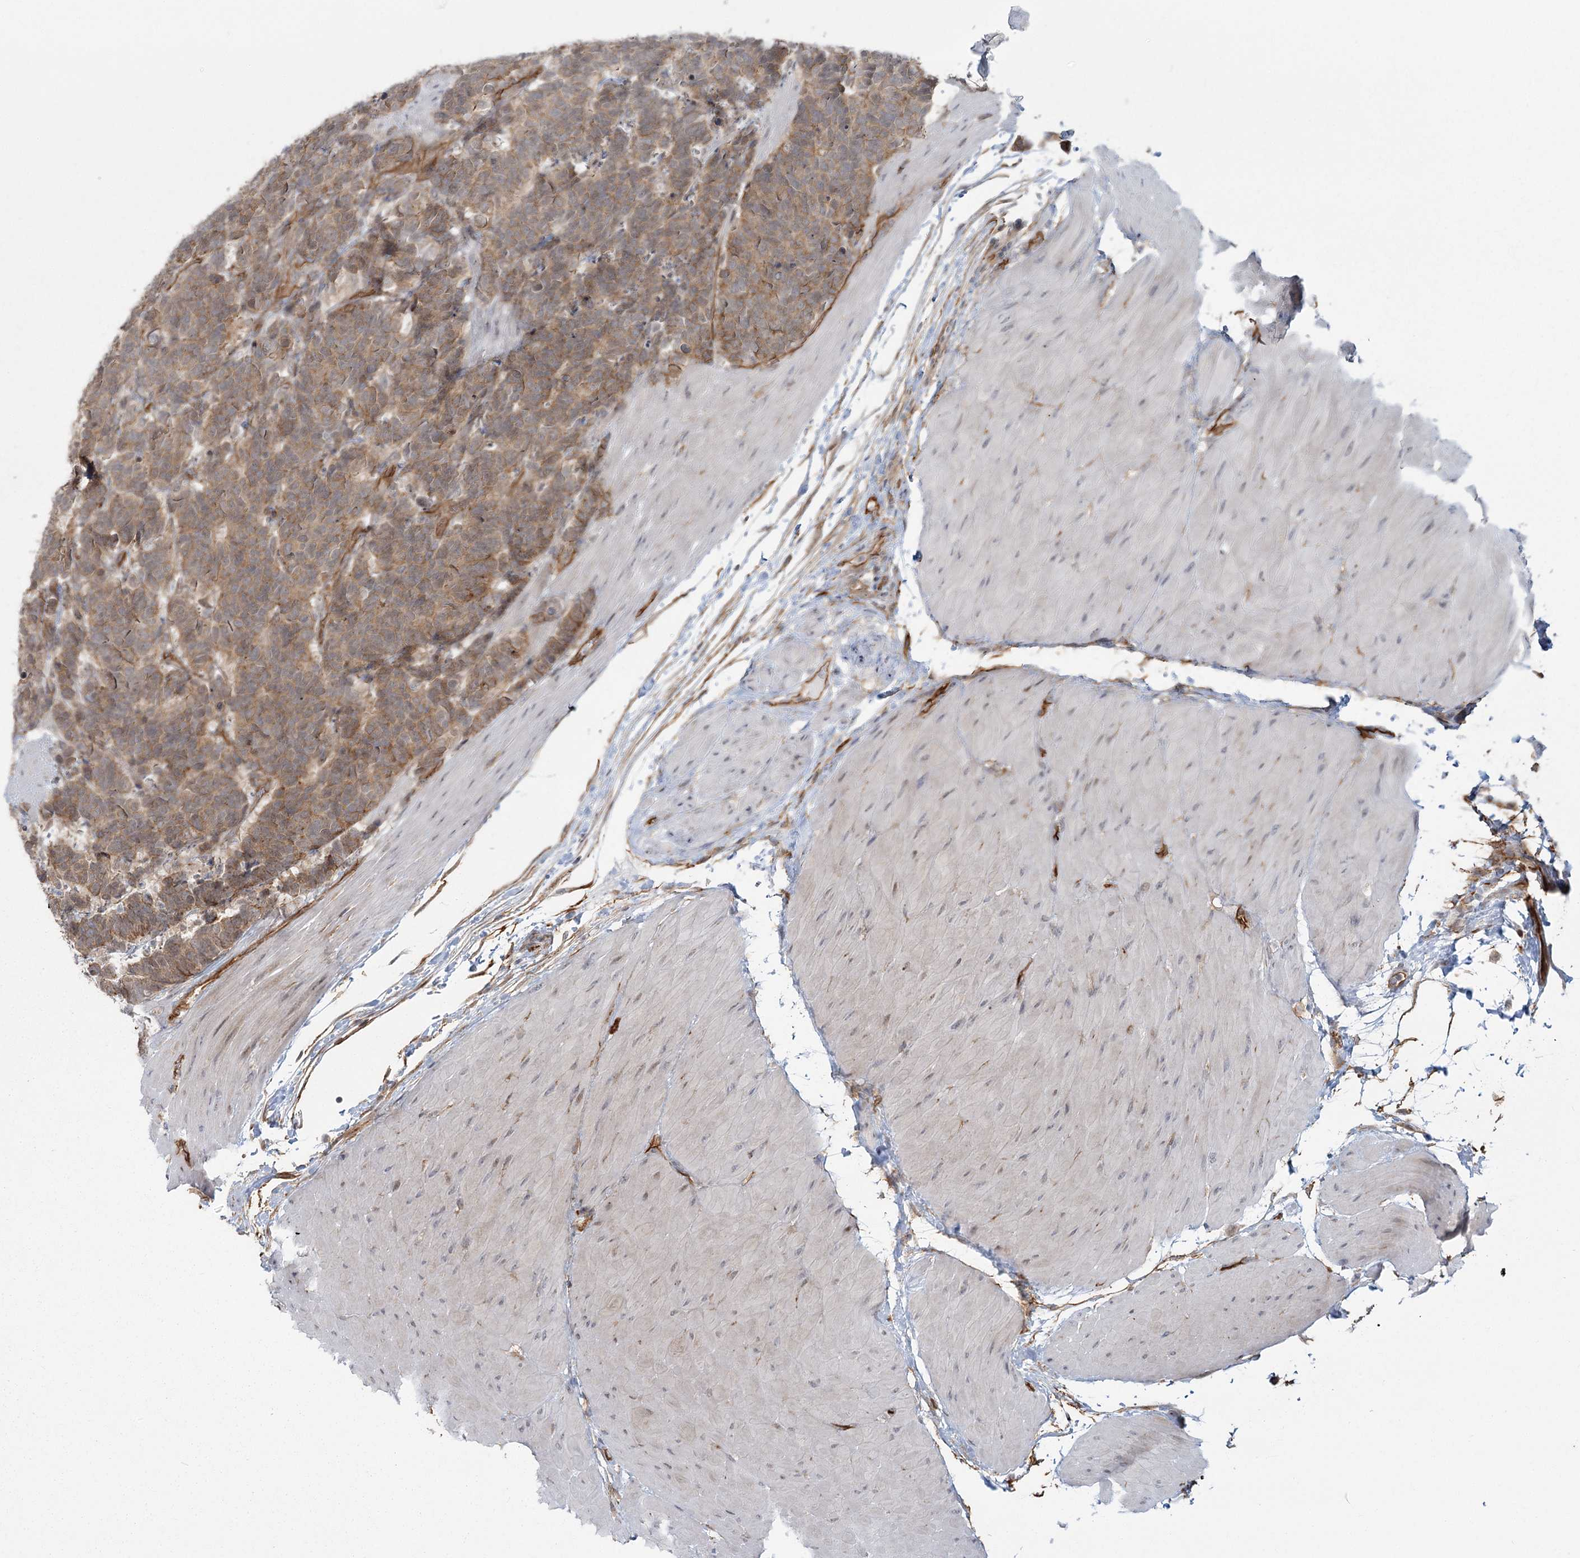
{"staining": {"intensity": "moderate", "quantity": ">75%", "location": "cytoplasmic/membranous"}, "tissue": "carcinoid", "cell_type": "Tumor cells", "image_type": "cancer", "snomed": [{"axis": "morphology", "description": "Carcinoma, NOS"}, {"axis": "morphology", "description": "Carcinoid, malignant, NOS"}, {"axis": "topography", "description": "Urinary bladder"}], "caption": "Carcinoid stained for a protein (brown) reveals moderate cytoplasmic/membranous positive staining in about >75% of tumor cells.", "gene": "RPP14", "patient": {"sex": "male", "age": 57}}